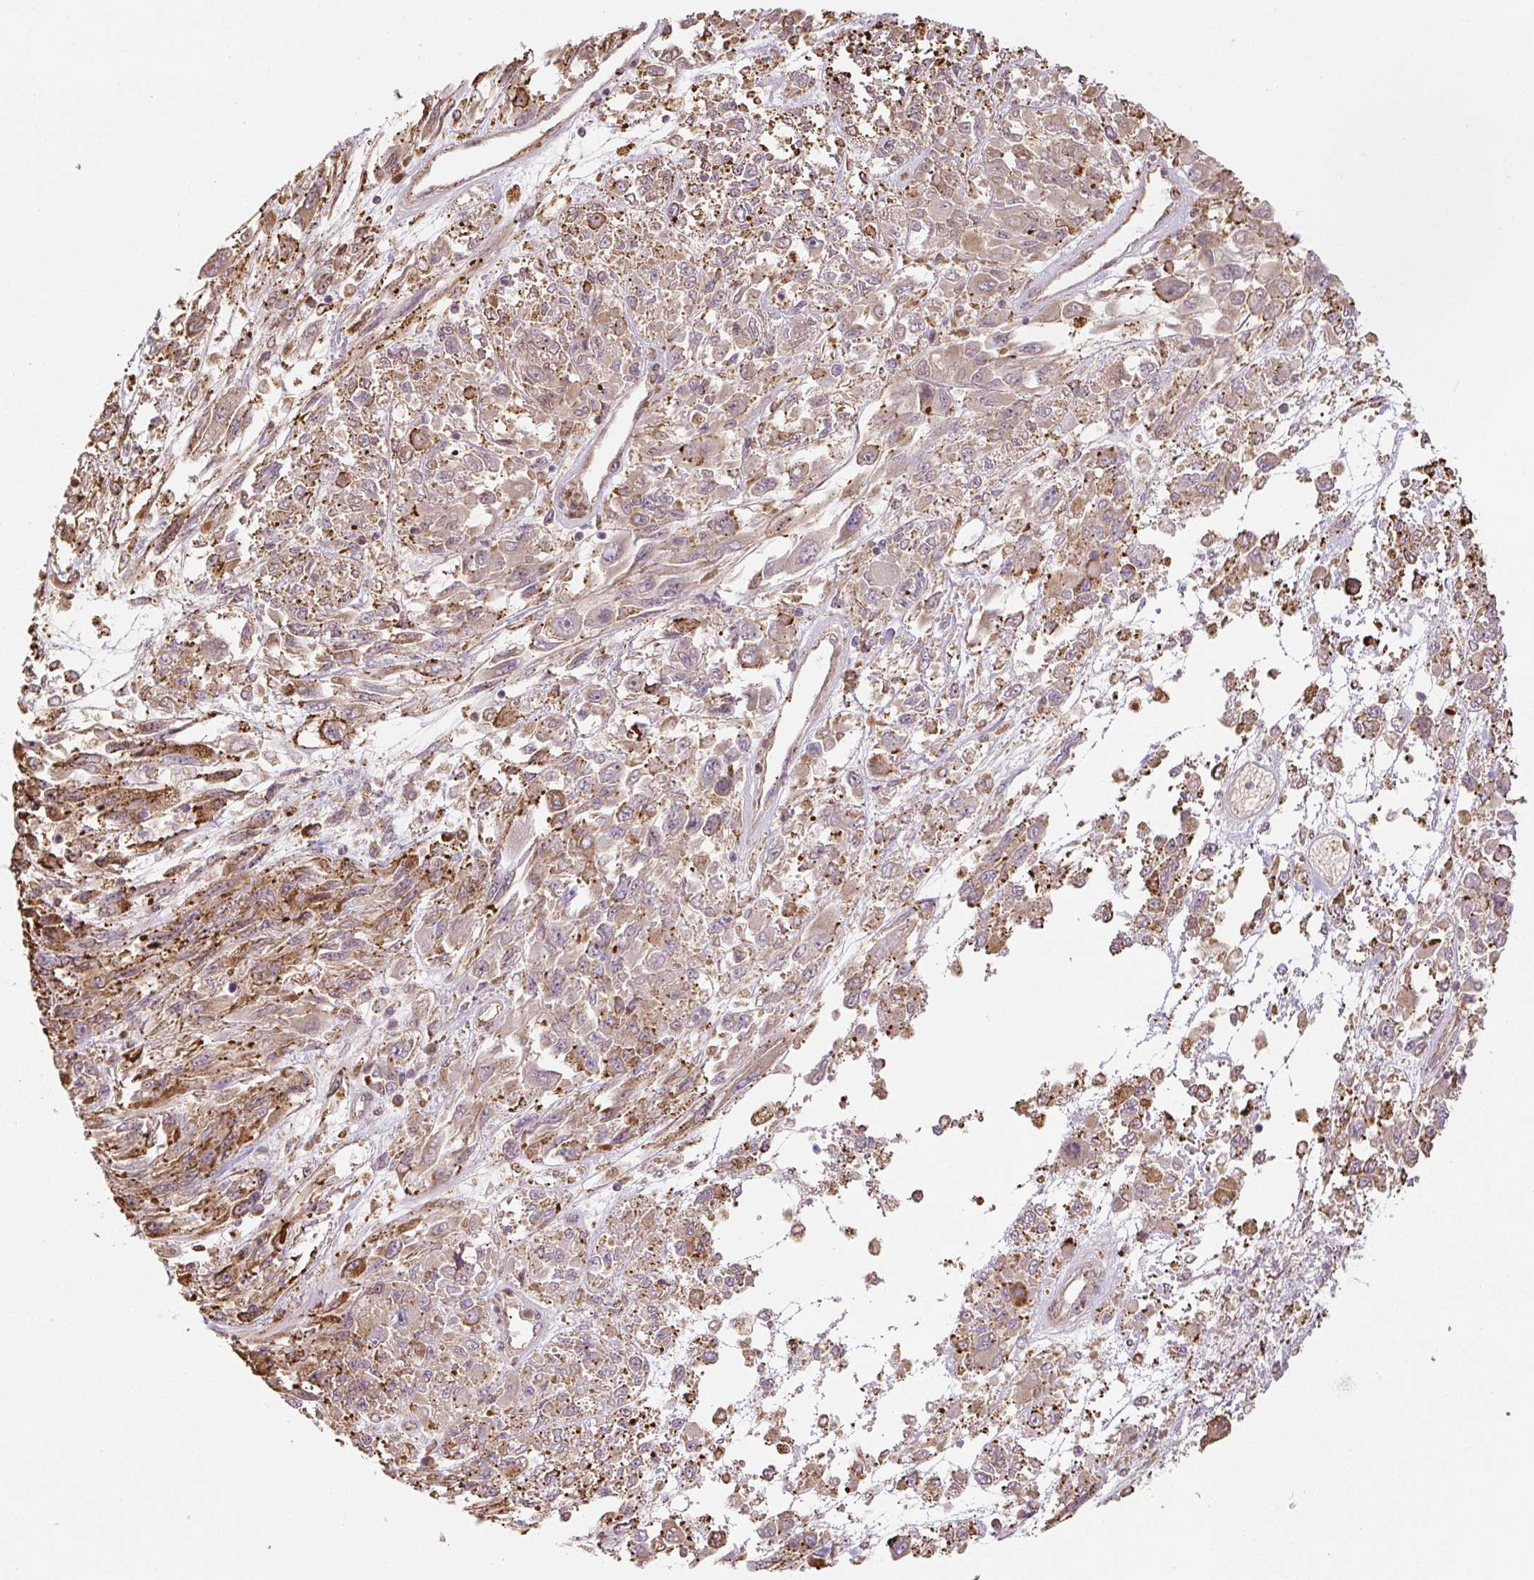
{"staining": {"intensity": "moderate", "quantity": "25%-75%", "location": "cytoplasmic/membranous"}, "tissue": "melanoma", "cell_type": "Tumor cells", "image_type": "cancer", "snomed": [{"axis": "morphology", "description": "Malignant melanoma, NOS"}, {"axis": "topography", "description": "Skin"}], "caption": "Malignant melanoma stained with immunohistochemistry (IHC) reveals moderate cytoplasmic/membranous staining in about 25%-75% of tumor cells.", "gene": "RASA1", "patient": {"sex": "female", "age": 91}}